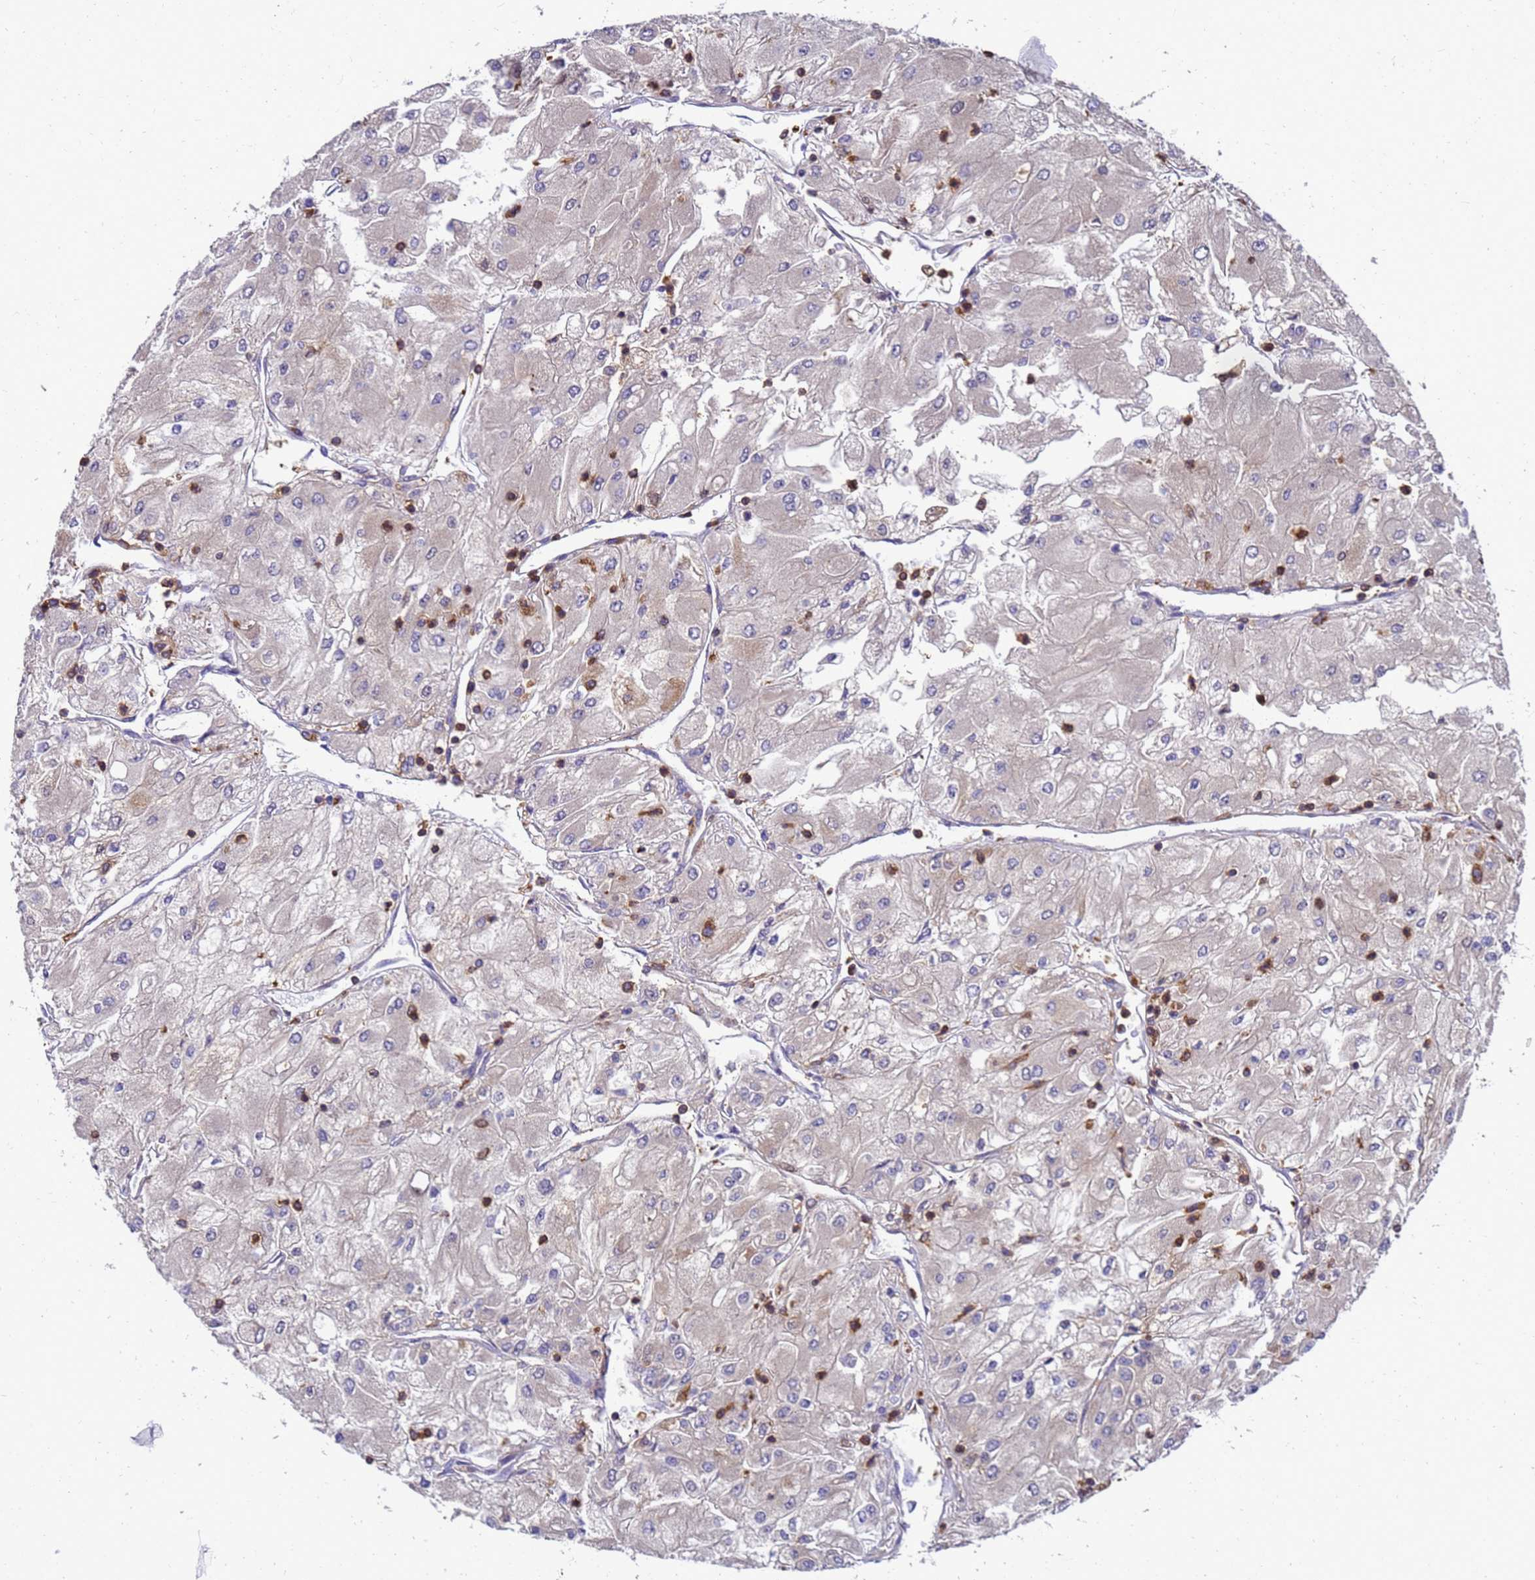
{"staining": {"intensity": "negative", "quantity": "none", "location": "none"}, "tissue": "renal cancer", "cell_type": "Tumor cells", "image_type": "cancer", "snomed": [{"axis": "morphology", "description": "Adenocarcinoma, NOS"}, {"axis": "topography", "description": "Kidney"}], "caption": "This is an immunohistochemistry image of human renal cancer. There is no expression in tumor cells.", "gene": "ZNF235", "patient": {"sex": "male", "age": 80}}